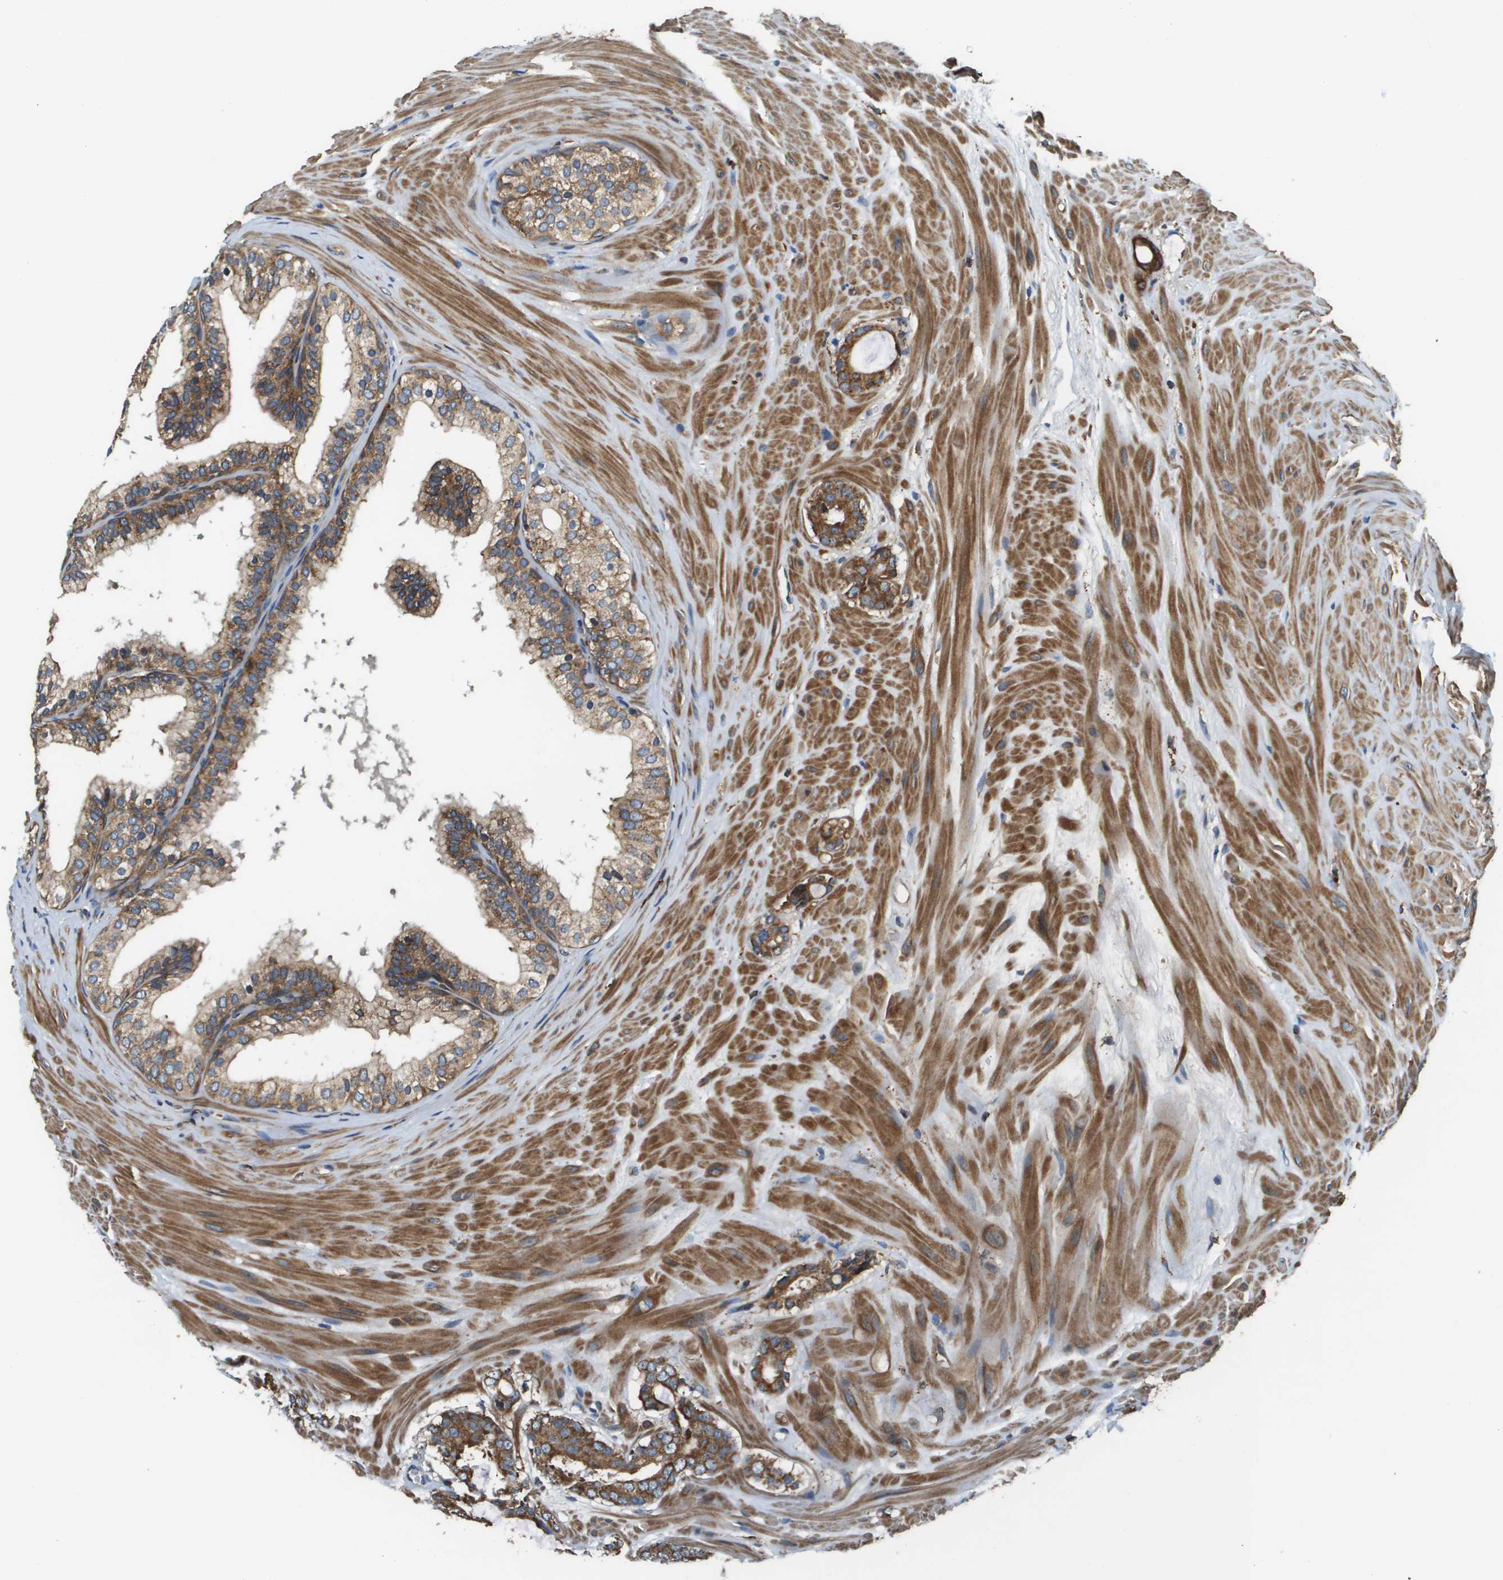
{"staining": {"intensity": "moderate", "quantity": ">75%", "location": "cytoplasmic/membranous"}, "tissue": "prostate cancer", "cell_type": "Tumor cells", "image_type": "cancer", "snomed": [{"axis": "morphology", "description": "Adenocarcinoma, Low grade"}, {"axis": "topography", "description": "Prostate"}], "caption": "This image demonstrates prostate cancer (adenocarcinoma (low-grade)) stained with immunohistochemistry (IHC) to label a protein in brown. The cytoplasmic/membranous of tumor cells show moderate positivity for the protein. Nuclei are counter-stained blue.", "gene": "CNPY3", "patient": {"sex": "male", "age": 69}}